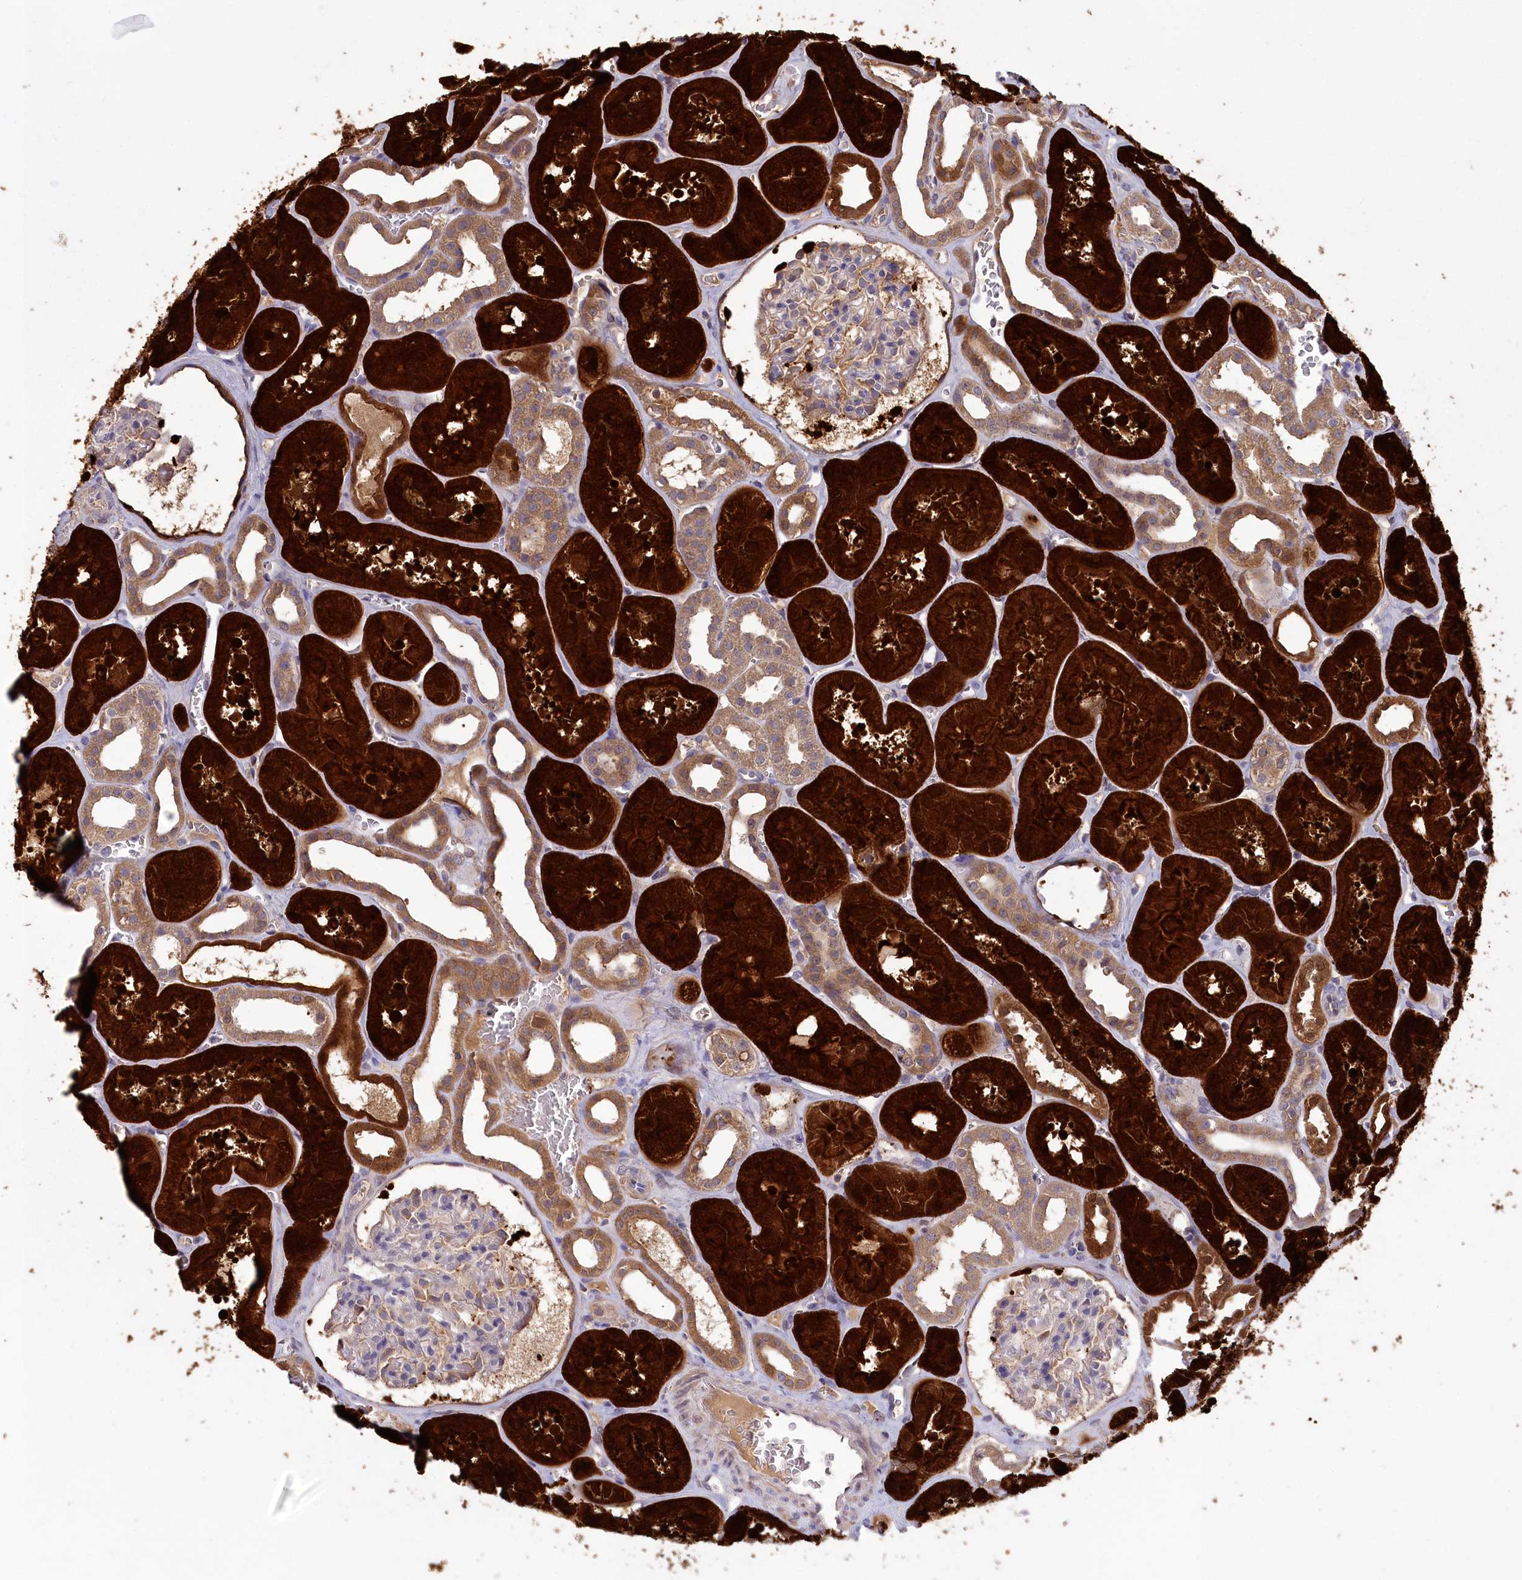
{"staining": {"intensity": "moderate", "quantity": "<25%", "location": "cytoplasmic/membranous"}, "tissue": "kidney", "cell_type": "Cells in glomeruli", "image_type": "normal", "snomed": [{"axis": "morphology", "description": "Normal tissue, NOS"}, {"axis": "topography", "description": "Kidney"}], "caption": "IHC image of benign kidney: human kidney stained using immunohistochemistry exhibits low levels of moderate protein expression localized specifically in the cytoplasmic/membranous of cells in glomeruli, appearing as a cytoplasmic/membranous brown color.", "gene": "PBLD", "patient": {"sex": "female", "age": 41}}